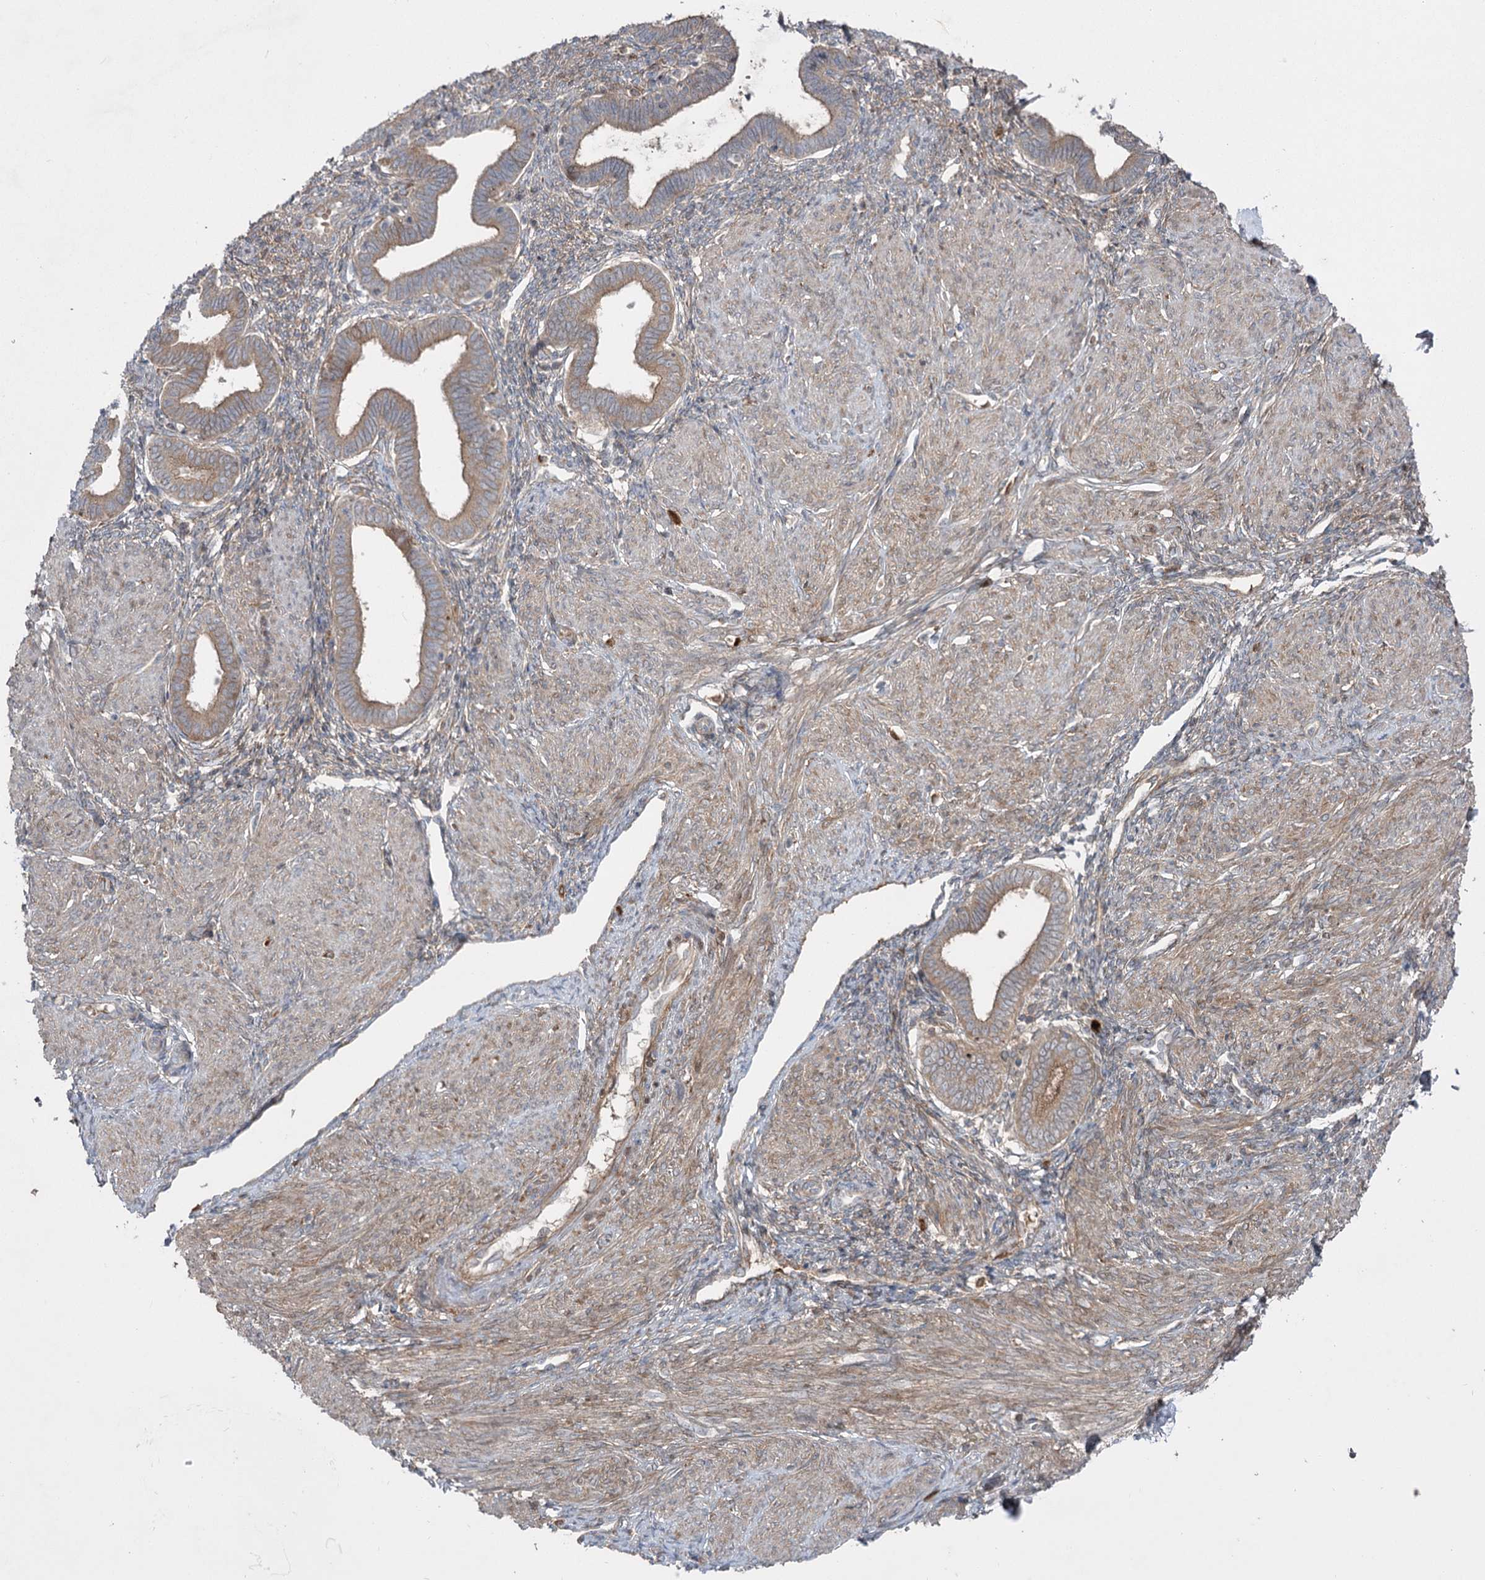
{"staining": {"intensity": "moderate", "quantity": "25%-75%", "location": "cytoplasmic/membranous"}, "tissue": "endometrium", "cell_type": "Cells in endometrial stroma", "image_type": "normal", "snomed": [{"axis": "morphology", "description": "Normal tissue, NOS"}, {"axis": "topography", "description": "Endometrium"}], "caption": "Moderate cytoplasmic/membranous protein positivity is appreciated in about 25%-75% of cells in endometrial stroma in endometrium. (DAB IHC with brightfield microscopy, high magnification).", "gene": "PLEKHA5", "patient": {"sex": "female", "age": 53}}